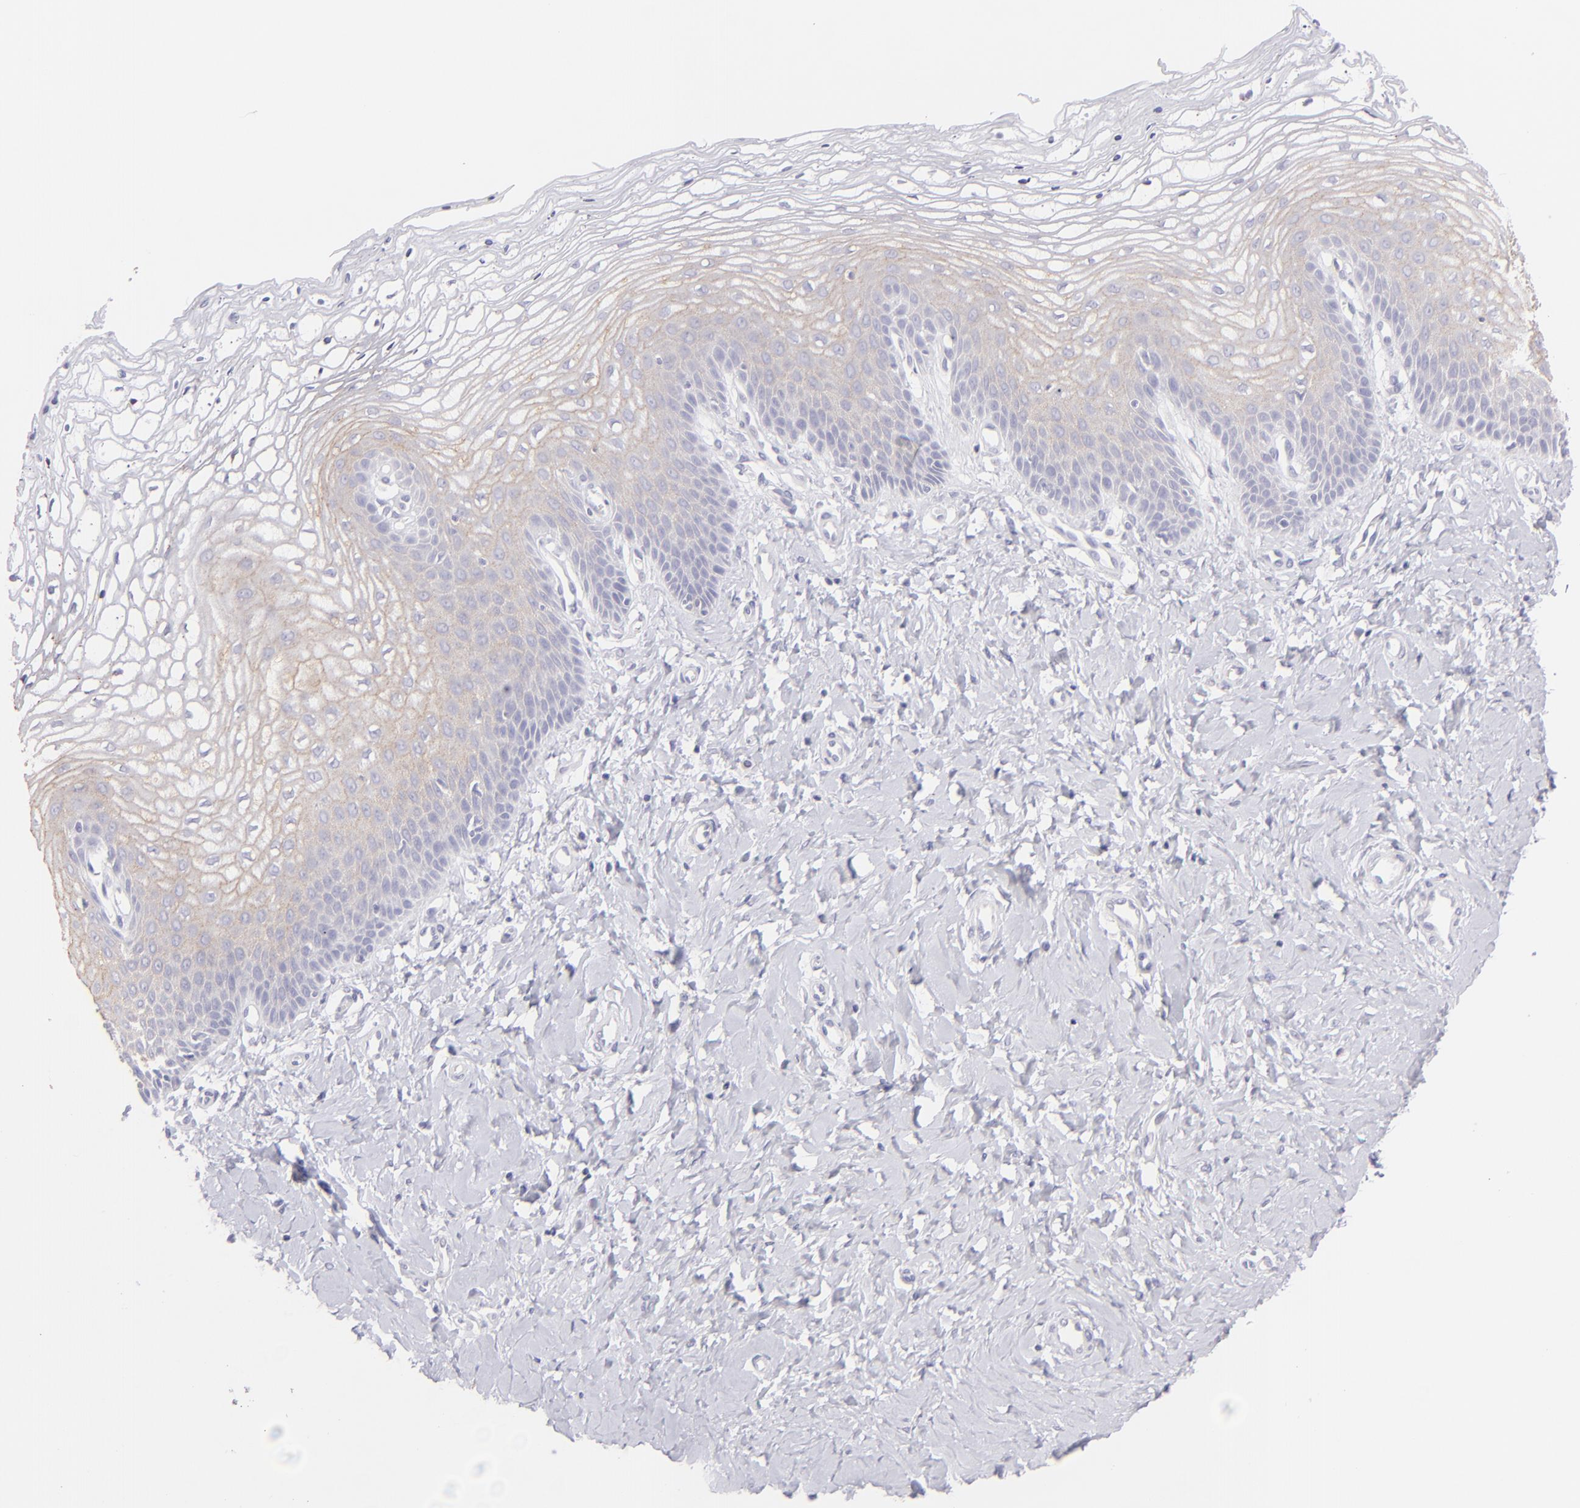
{"staining": {"intensity": "weak", "quantity": "25%-75%", "location": "cytoplasmic/membranous"}, "tissue": "vagina", "cell_type": "Squamous epithelial cells", "image_type": "normal", "snomed": [{"axis": "morphology", "description": "Normal tissue, NOS"}, {"axis": "topography", "description": "Vagina"}], "caption": "Immunohistochemistry (IHC) staining of unremarkable vagina, which shows low levels of weak cytoplasmic/membranous positivity in approximately 25%-75% of squamous epithelial cells indicating weak cytoplasmic/membranous protein positivity. The staining was performed using DAB (brown) for protein detection and nuclei were counterstained in hematoxylin (blue).", "gene": "CLDN4", "patient": {"sex": "female", "age": 68}}